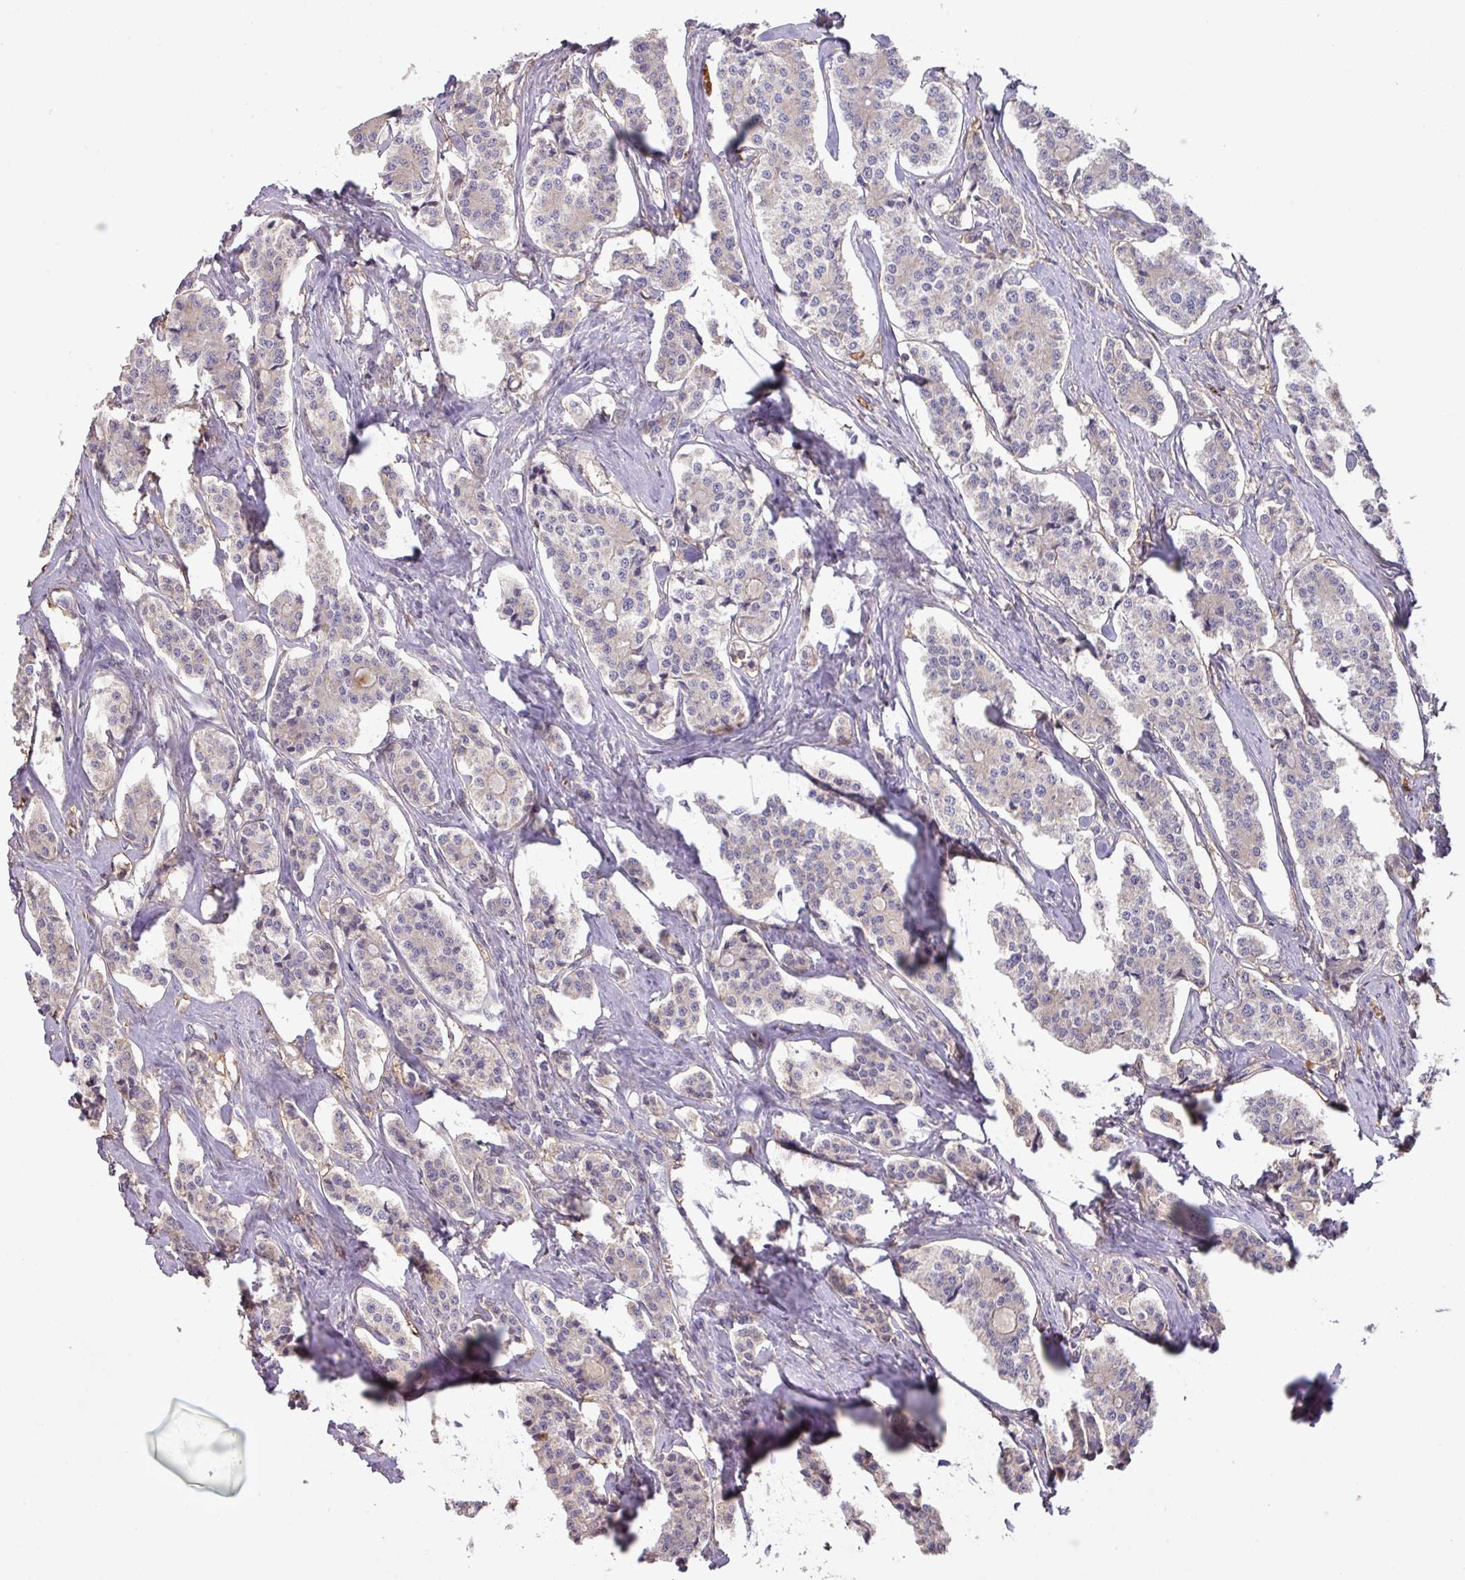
{"staining": {"intensity": "negative", "quantity": "none", "location": "none"}, "tissue": "carcinoid", "cell_type": "Tumor cells", "image_type": "cancer", "snomed": [{"axis": "morphology", "description": "Carcinoid, malignant, NOS"}, {"axis": "topography", "description": "Small intestine"}], "caption": "Tumor cells are negative for brown protein staining in carcinoid.", "gene": "PRADC1", "patient": {"sex": "male", "age": 63}}